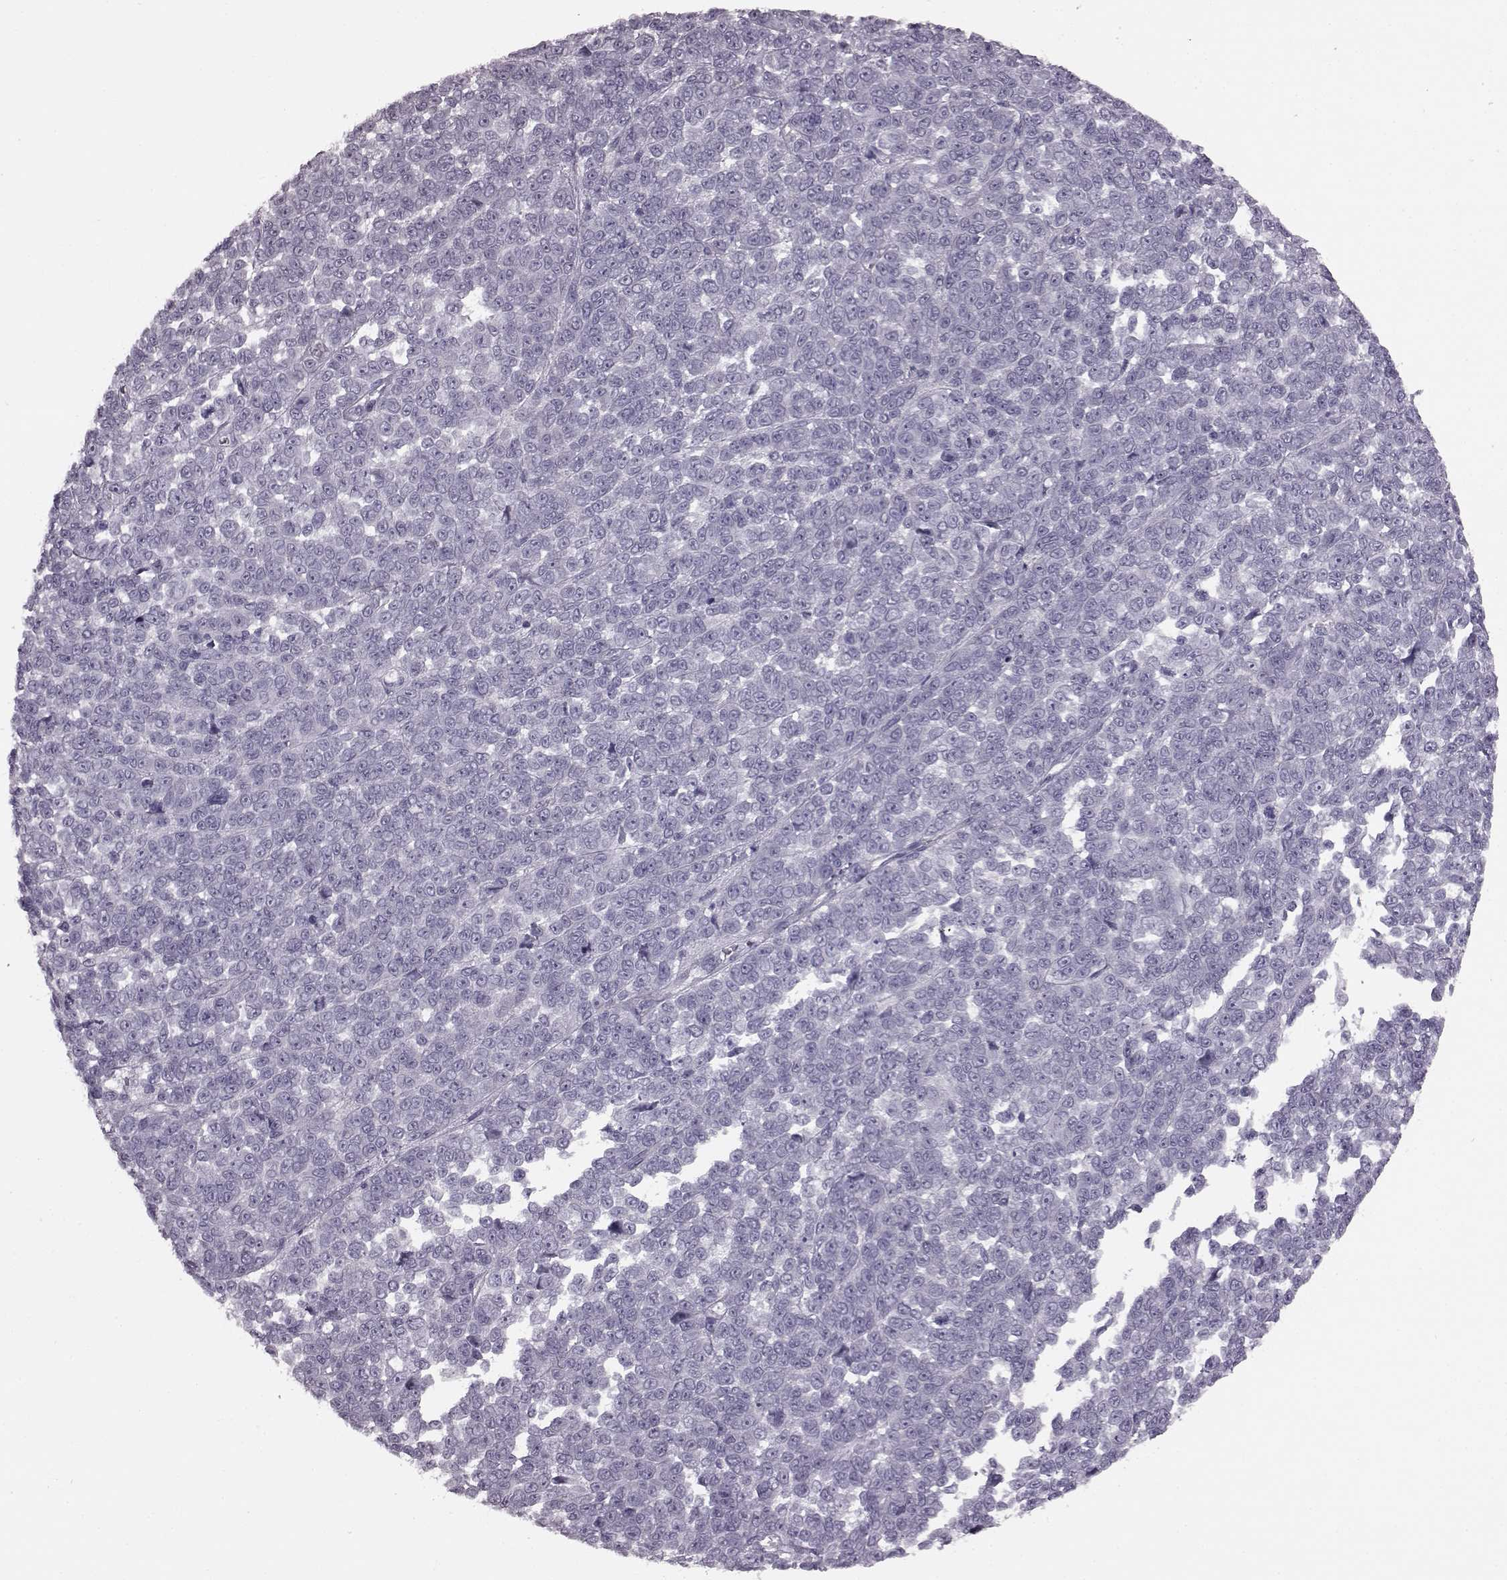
{"staining": {"intensity": "negative", "quantity": "none", "location": "none"}, "tissue": "melanoma", "cell_type": "Tumor cells", "image_type": "cancer", "snomed": [{"axis": "morphology", "description": "Malignant melanoma, NOS"}, {"axis": "topography", "description": "Skin"}], "caption": "Tumor cells show no significant protein positivity in malignant melanoma.", "gene": "SNTG1", "patient": {"sex": "female", "age": 95}}